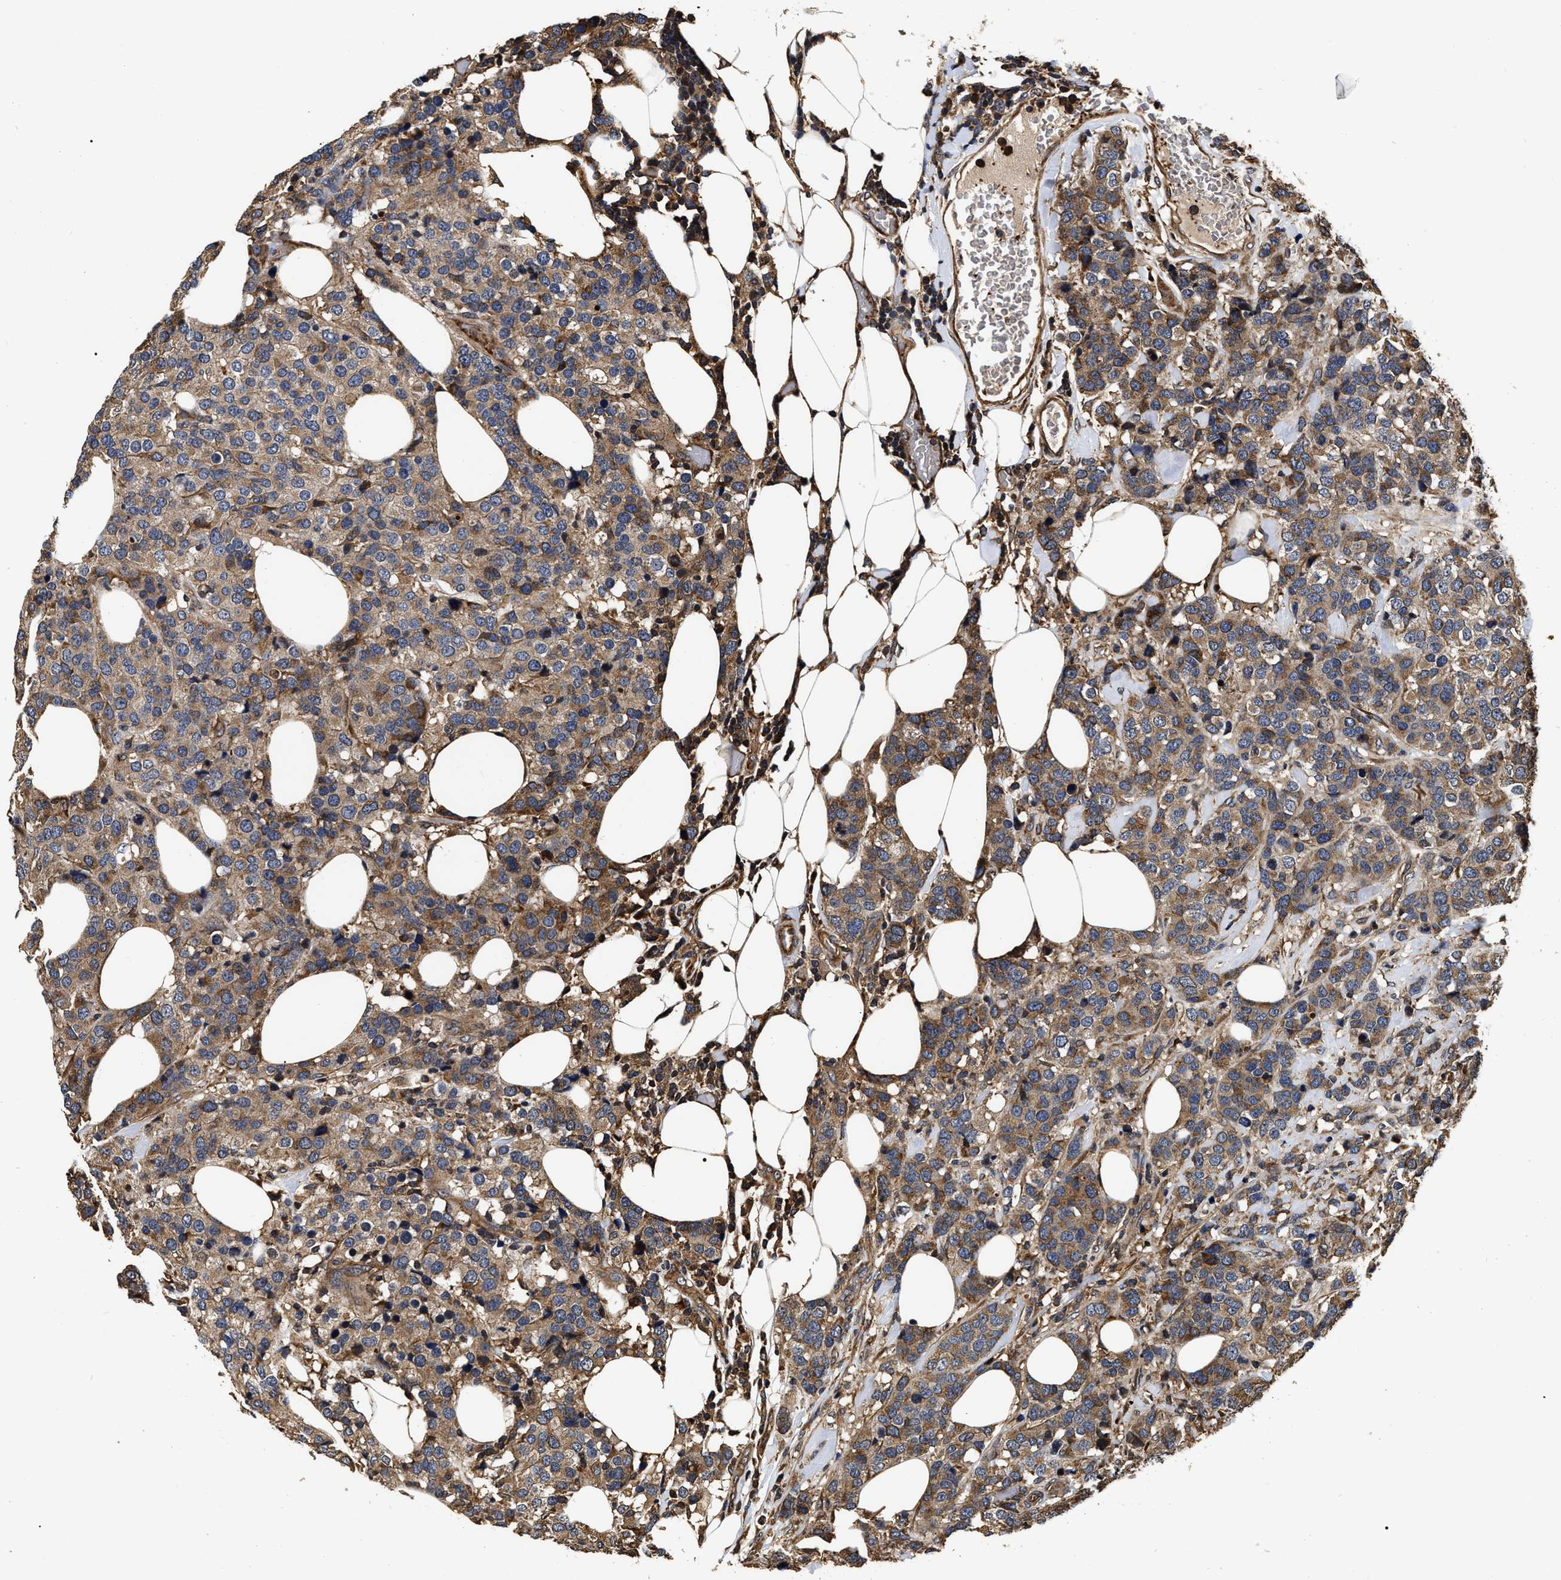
{"staining": {"intensity": "moderate", "quantity": ">75%", "location": "cytoplasmic/membranous"}, "tissue": "breast cancer", "cell_type": "Tumor cells", "image_type": "cancer", "snomed": [{"axis": "morphology", "description": "Lobular carcinoma"}, {"axis": "topography", "description": "Breast"}], "caption": "A brown stain labels moderate cytoplasmic/membranous positivity of a protein in human breast cancer tumor cells. Ihc stains the protein of interest in brown and the nuclei are stained blue.", "gene": "ABCG8", "patient": {"sex": "female", "age": 59}}